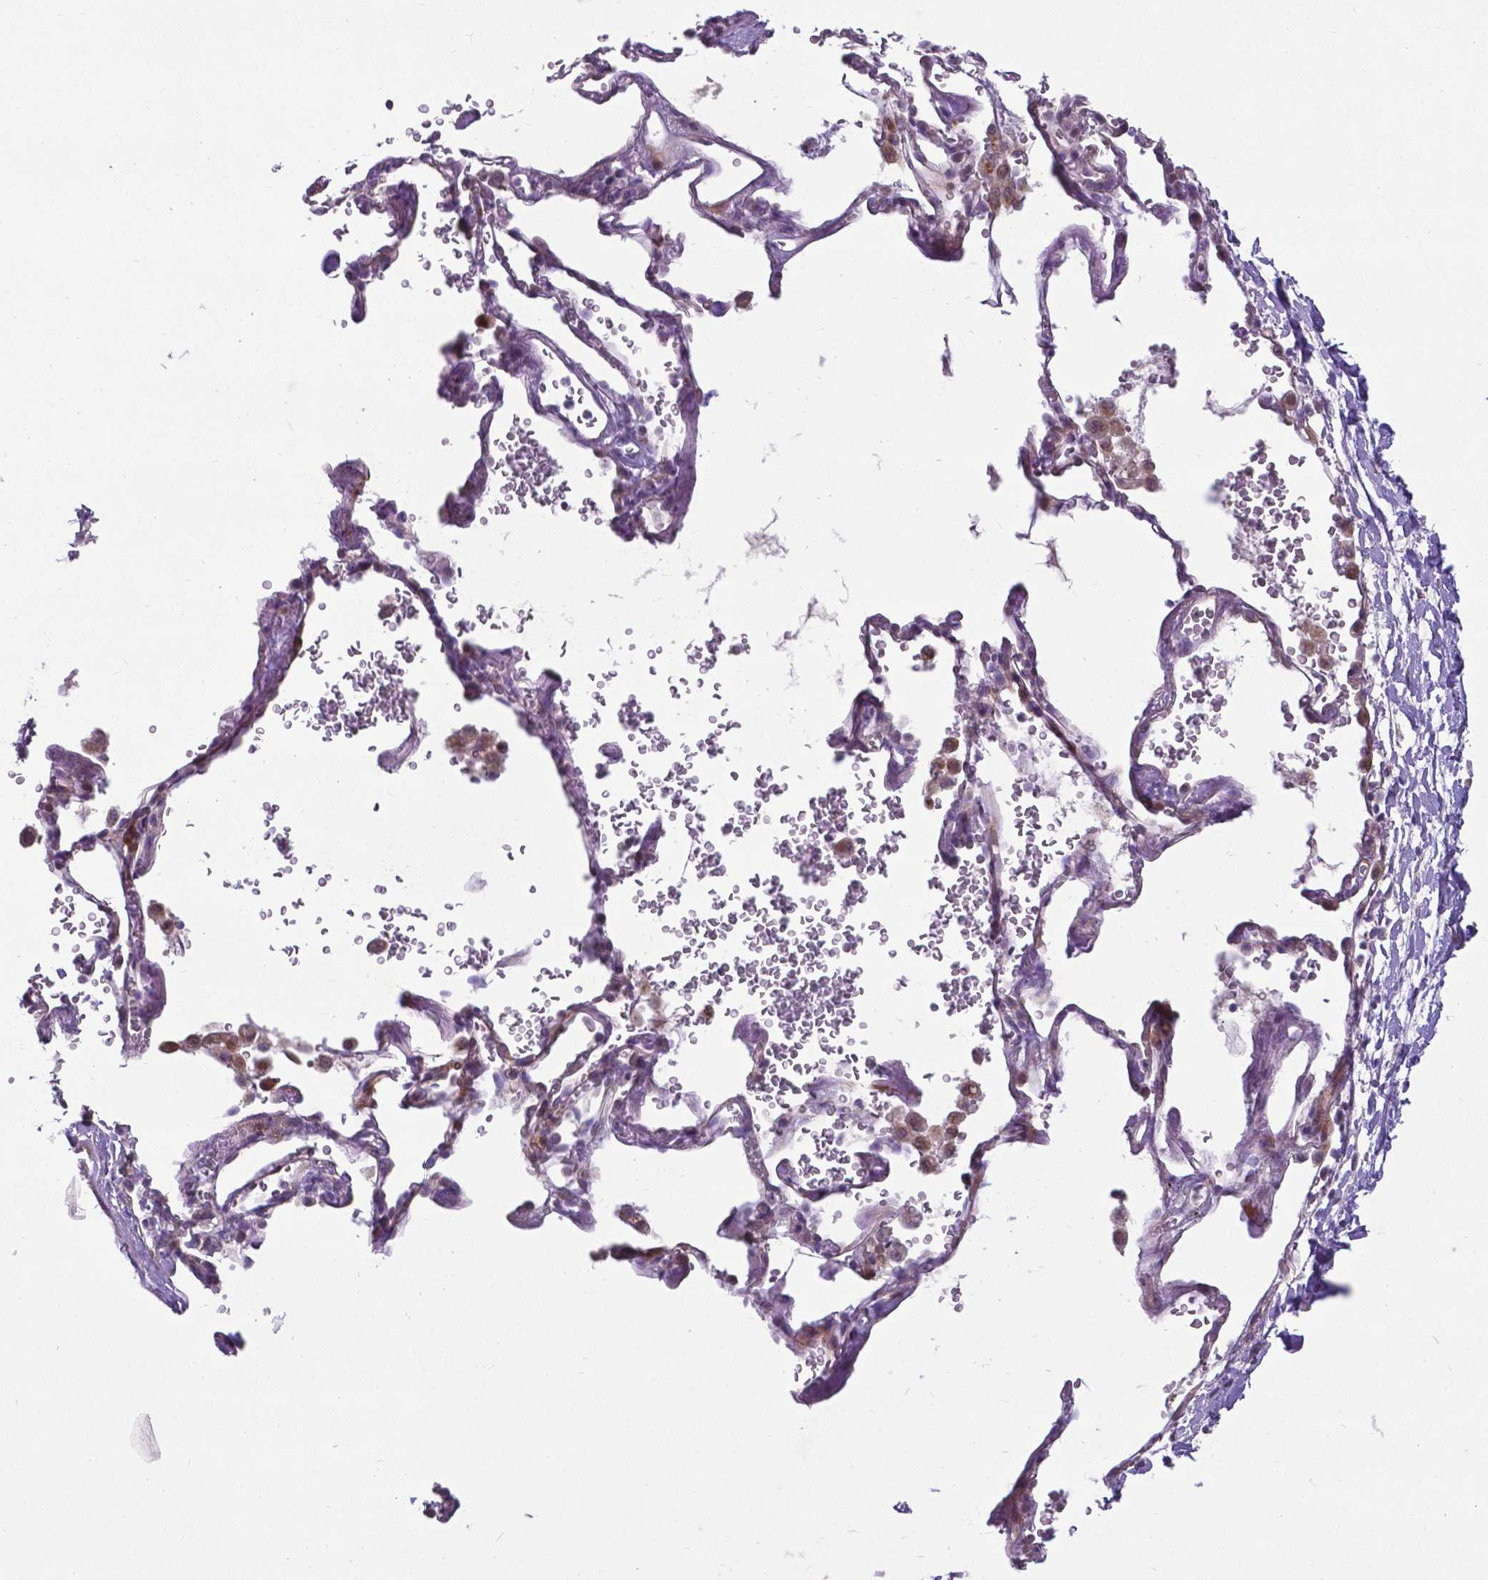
{"staining": {"intensity": "weak", "quantity": "<25%", "location": "nuclear"}, "tissue": "adipose tissue", "cell_type": "Adipocytes", "image_type": "normal", "snomed": [{"axis": "morphology", "description": "Normal tissue, NOS"}, {"axis": "topography", "description": "Cartilage tissue"}, {"axis": "topography", "description": "Bronchus"}], "caption": "Adipose tissue was stained to show a protein in brown. There is no significant expression in adipocytes. (Stains: DAB (3,3'-diaminobenzidine) IHC with hematoxylin counter stain, Microscopy: brightfield microscopy at high magnification).", "gene": "PFKFB4", "patient": {"sex": "male", "age": 58}}